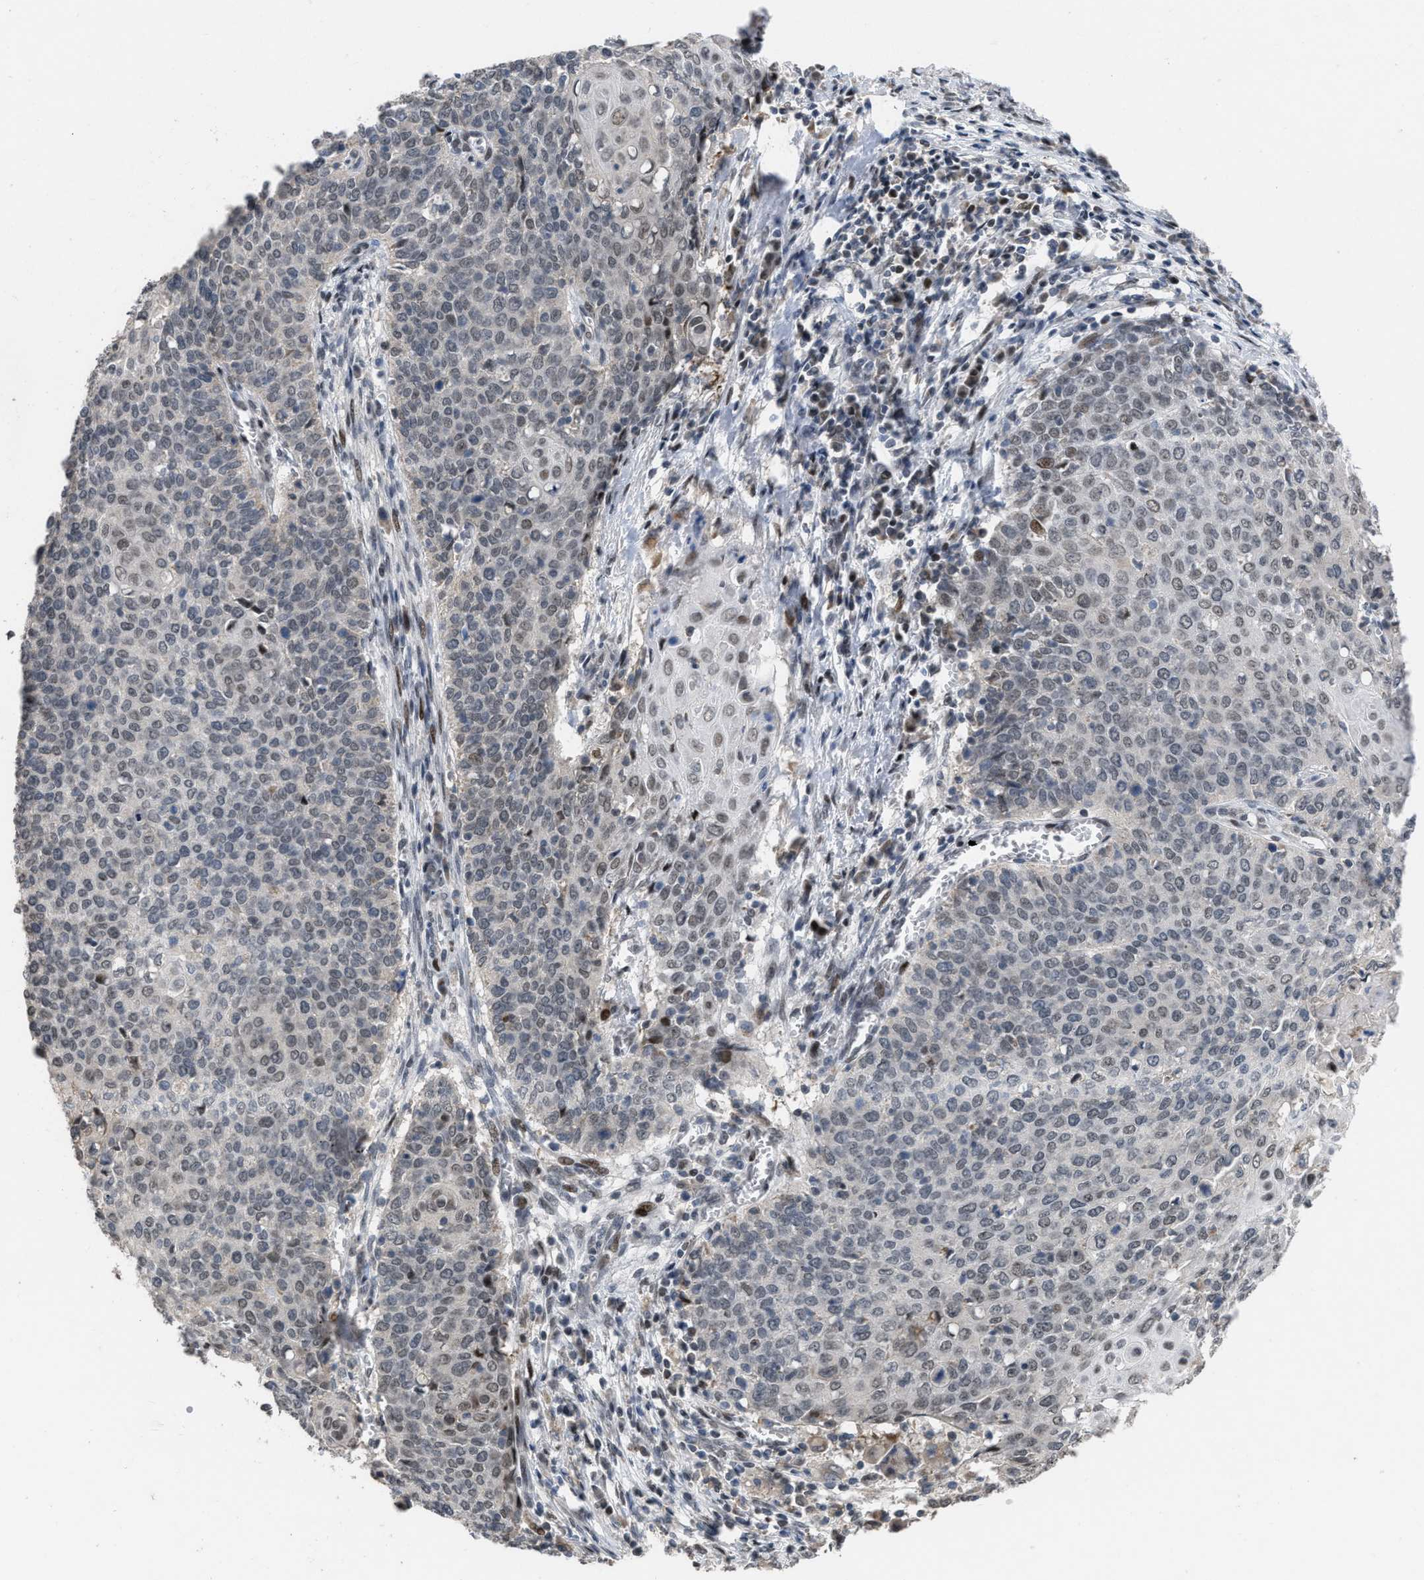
{"staining": {"intensity": "weak", "quantity": ">75%", "location": "nuclear"}, "tissue": "cervical cancer", "cell_type": "Tumor cells", "image_type": "cancer", "snomed": [{"axis": "morphology", "description": "Squamous cell carcinoma, NOS"}, {"axis": "topography", "description": "Cervix"}], "caption": "Protein analysis of squamous cell carcinoma (cervical) tissue reveals weak nuclear positivity in about >75% of tumor cells. The protein is shown in brown color, while the nuclei are stained blue.", "gene": "SETDB1", "patient": {"sex": "female", "age": 39}}